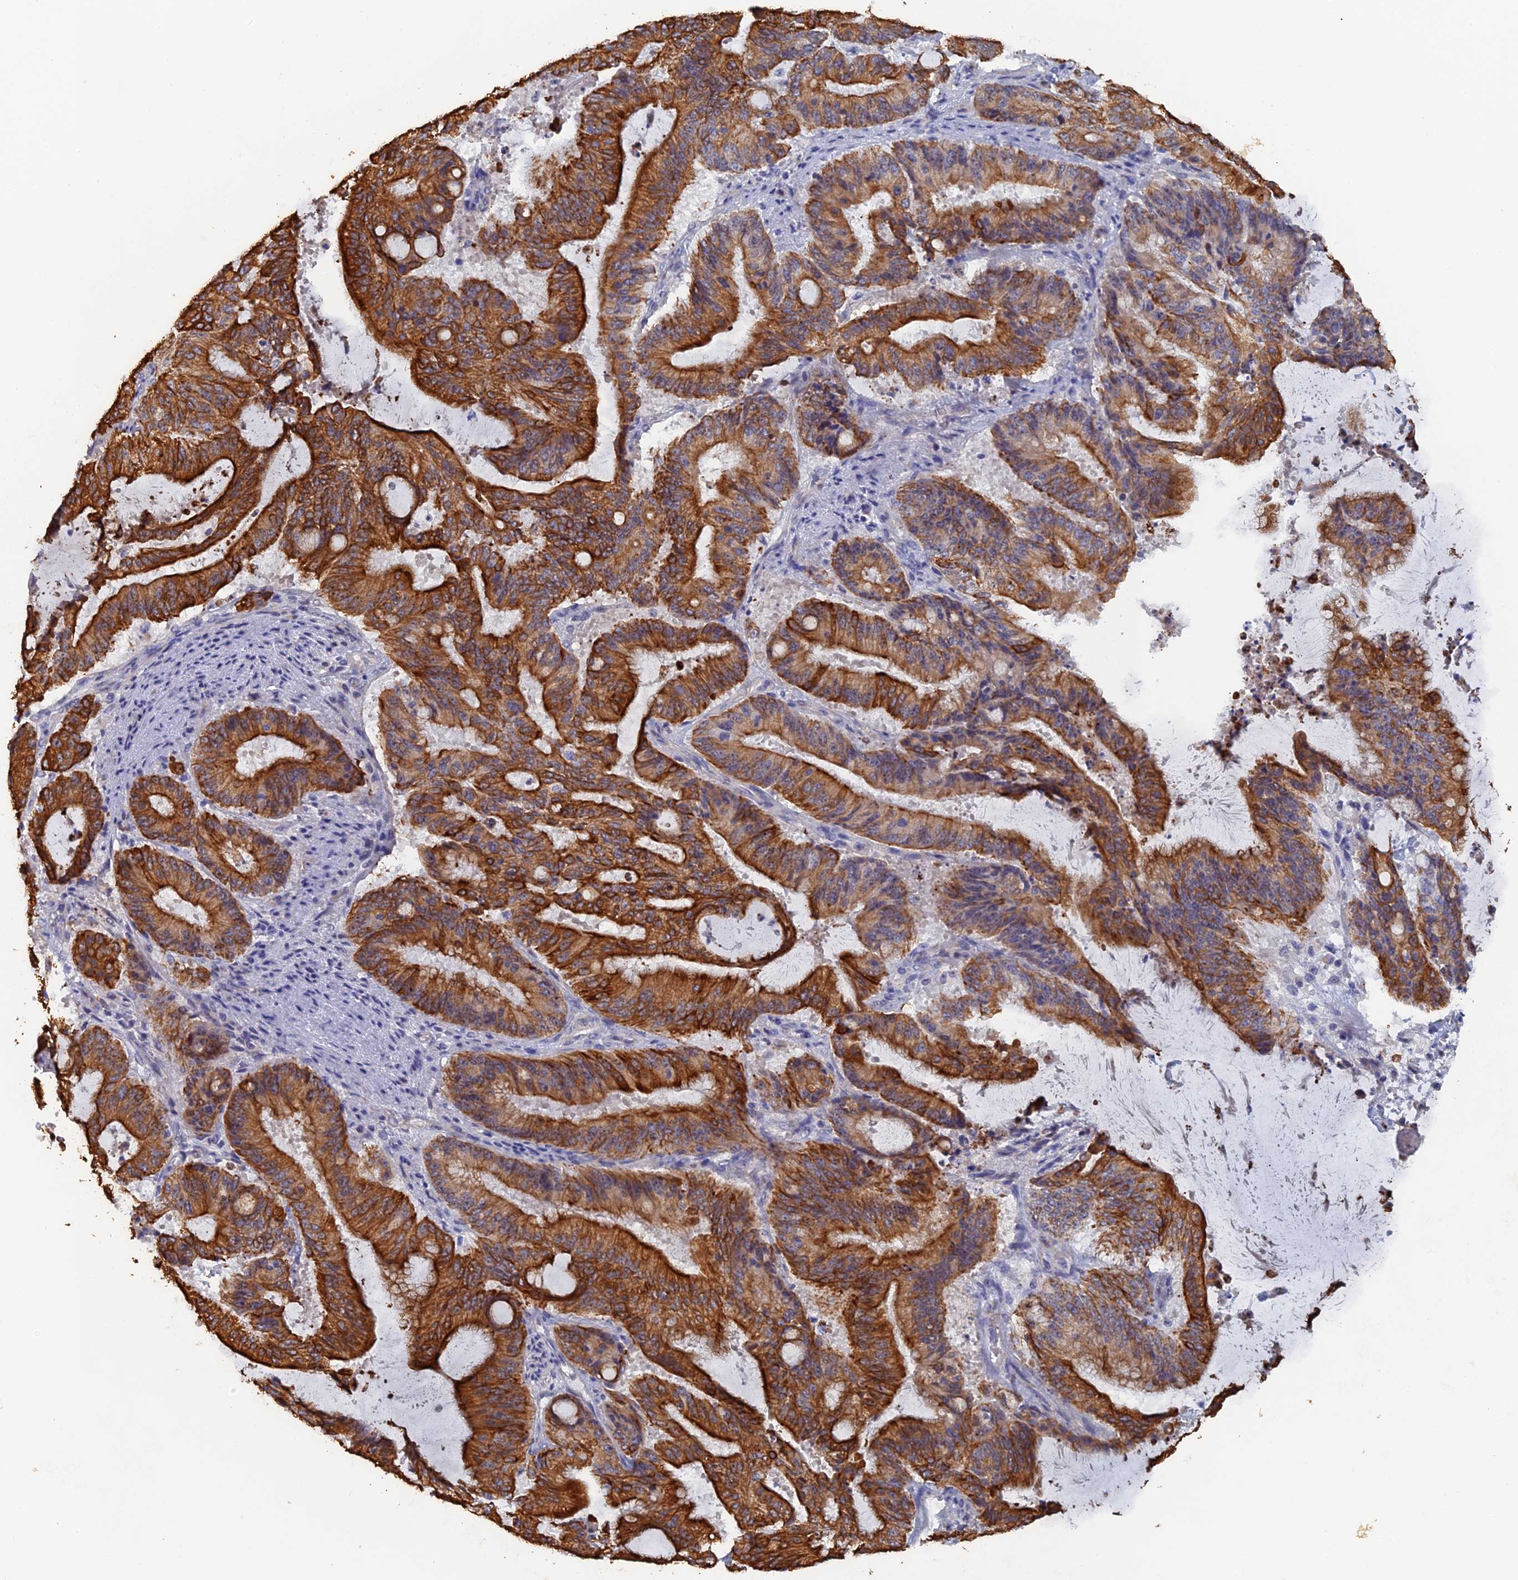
{"staining": {"intensity": "strong", "quantity": ">75%", "location": "cytoplasmic/membranous"}, "tissue": "liver cancer", "cell_type": "Tumor cells", "image_type": "cancer", "snomed": [{"axis": "morphology", "description": "Normal tissue, NOS"}, {"axis": "morphology", "description": "Cholangiocarcinoma"}, {"axis": "topography", "description": "Liver"}, {"axis": "topography", "description": "Peripheral nerve tissue"}], "caption": "This is an image of IHC staining of liver cancer (cholangiocarcinoma), which shows strong positivity in the cytoplasmic/membranous of tumor cells.", "gene": "SRFBP1", "patient": {"sex": "female", "age": 73}}